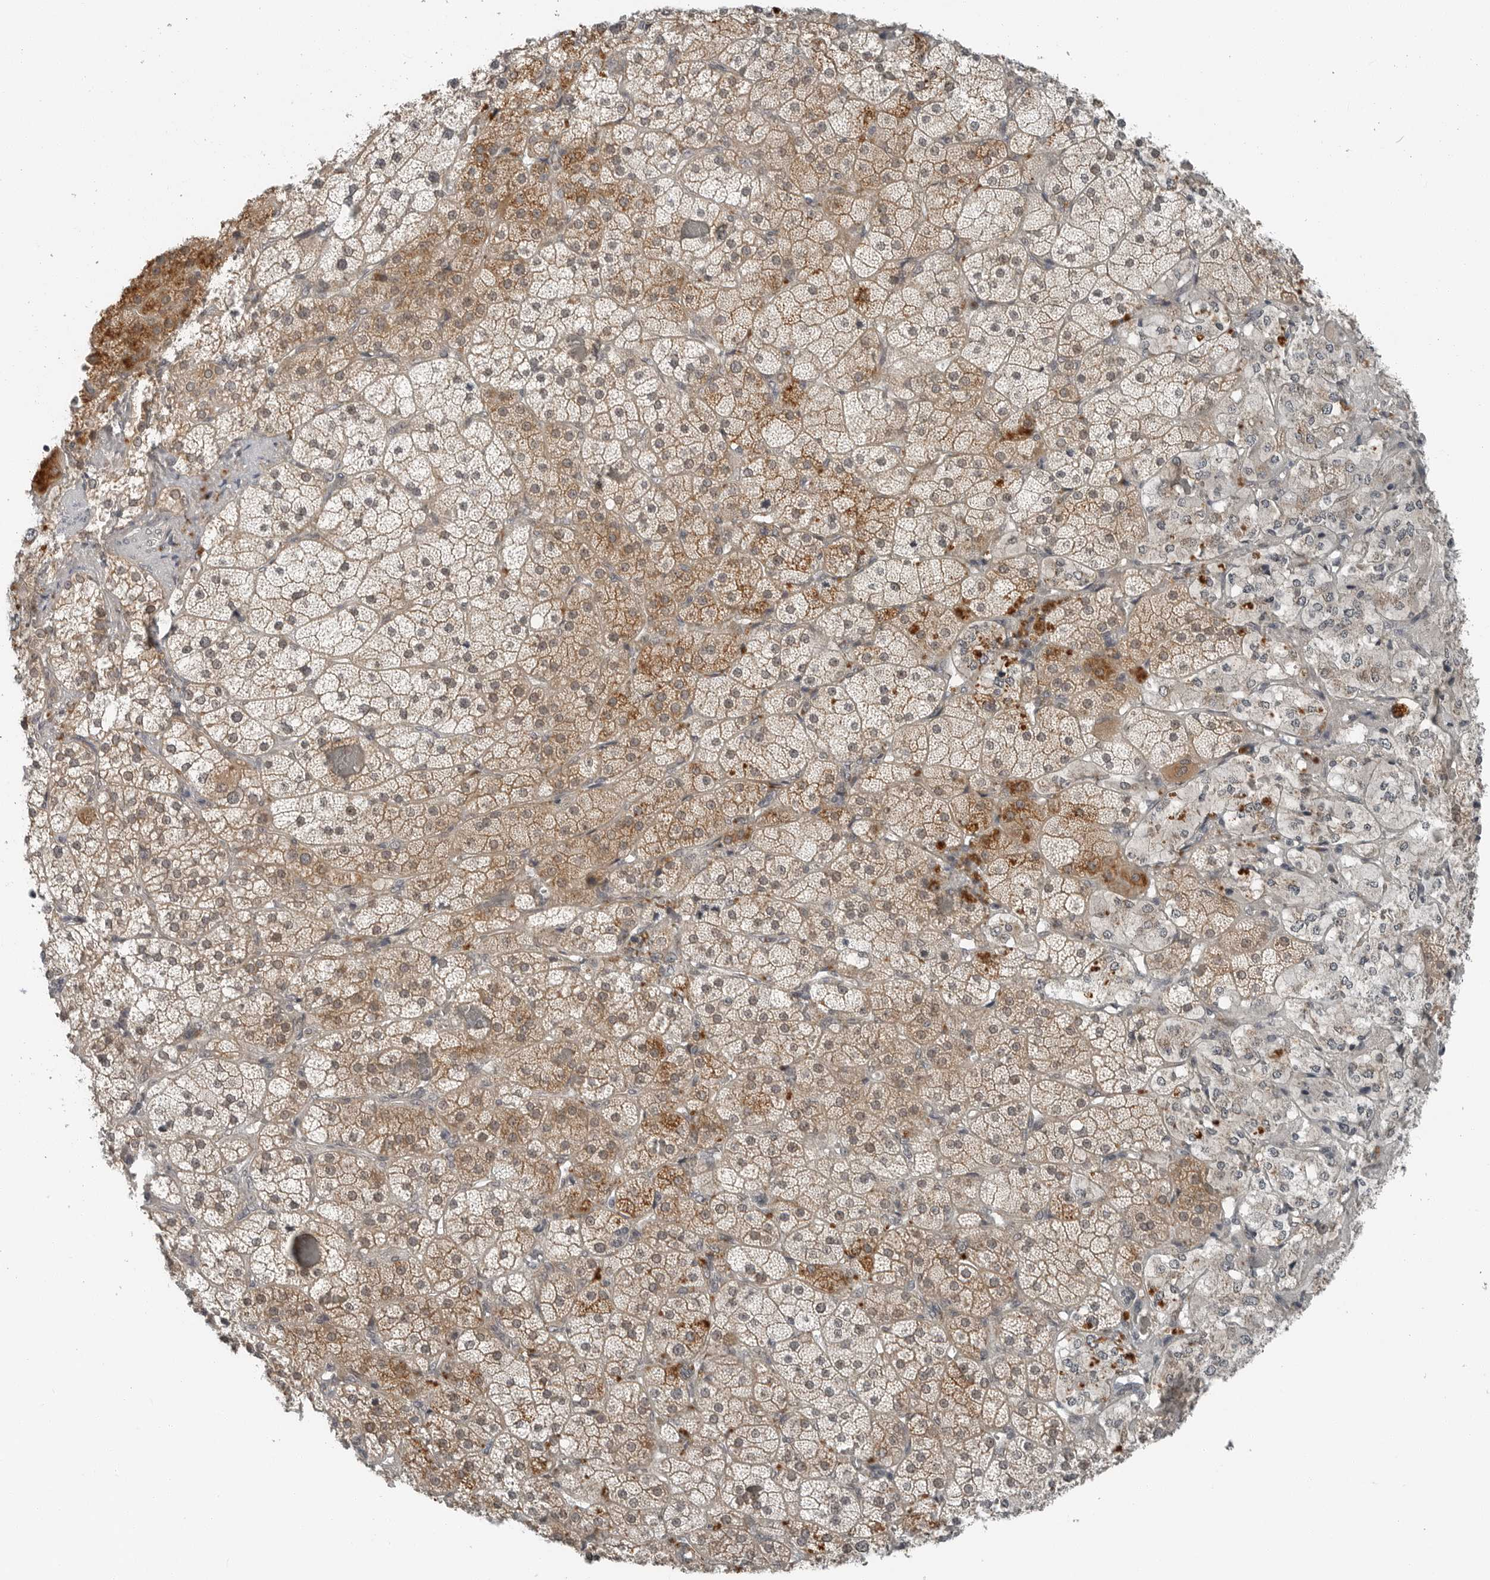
{"staining": {"intensity": "moderate", "quantity": "25%-75%", "location": "cytoplasmic/membranous,nuclear"}, "tissue": "adrenal gland", "cell_type": "Glandular cells", "image_type": "normal", "snomed": [{"axis": "morphology", "description": "Normal tissue, NOS"}, {"axis": "topography", "description": "Adrenal gland"}], "caption": "Unremarkable adrenal gland shows moderate cytoplasmic/membranous,nuclear staining in about 25%-75% of glandular cells, visualized by immunohistochemistry.", "gene": "FCRLB", "patient": {"sex": "male", "age": 57}}